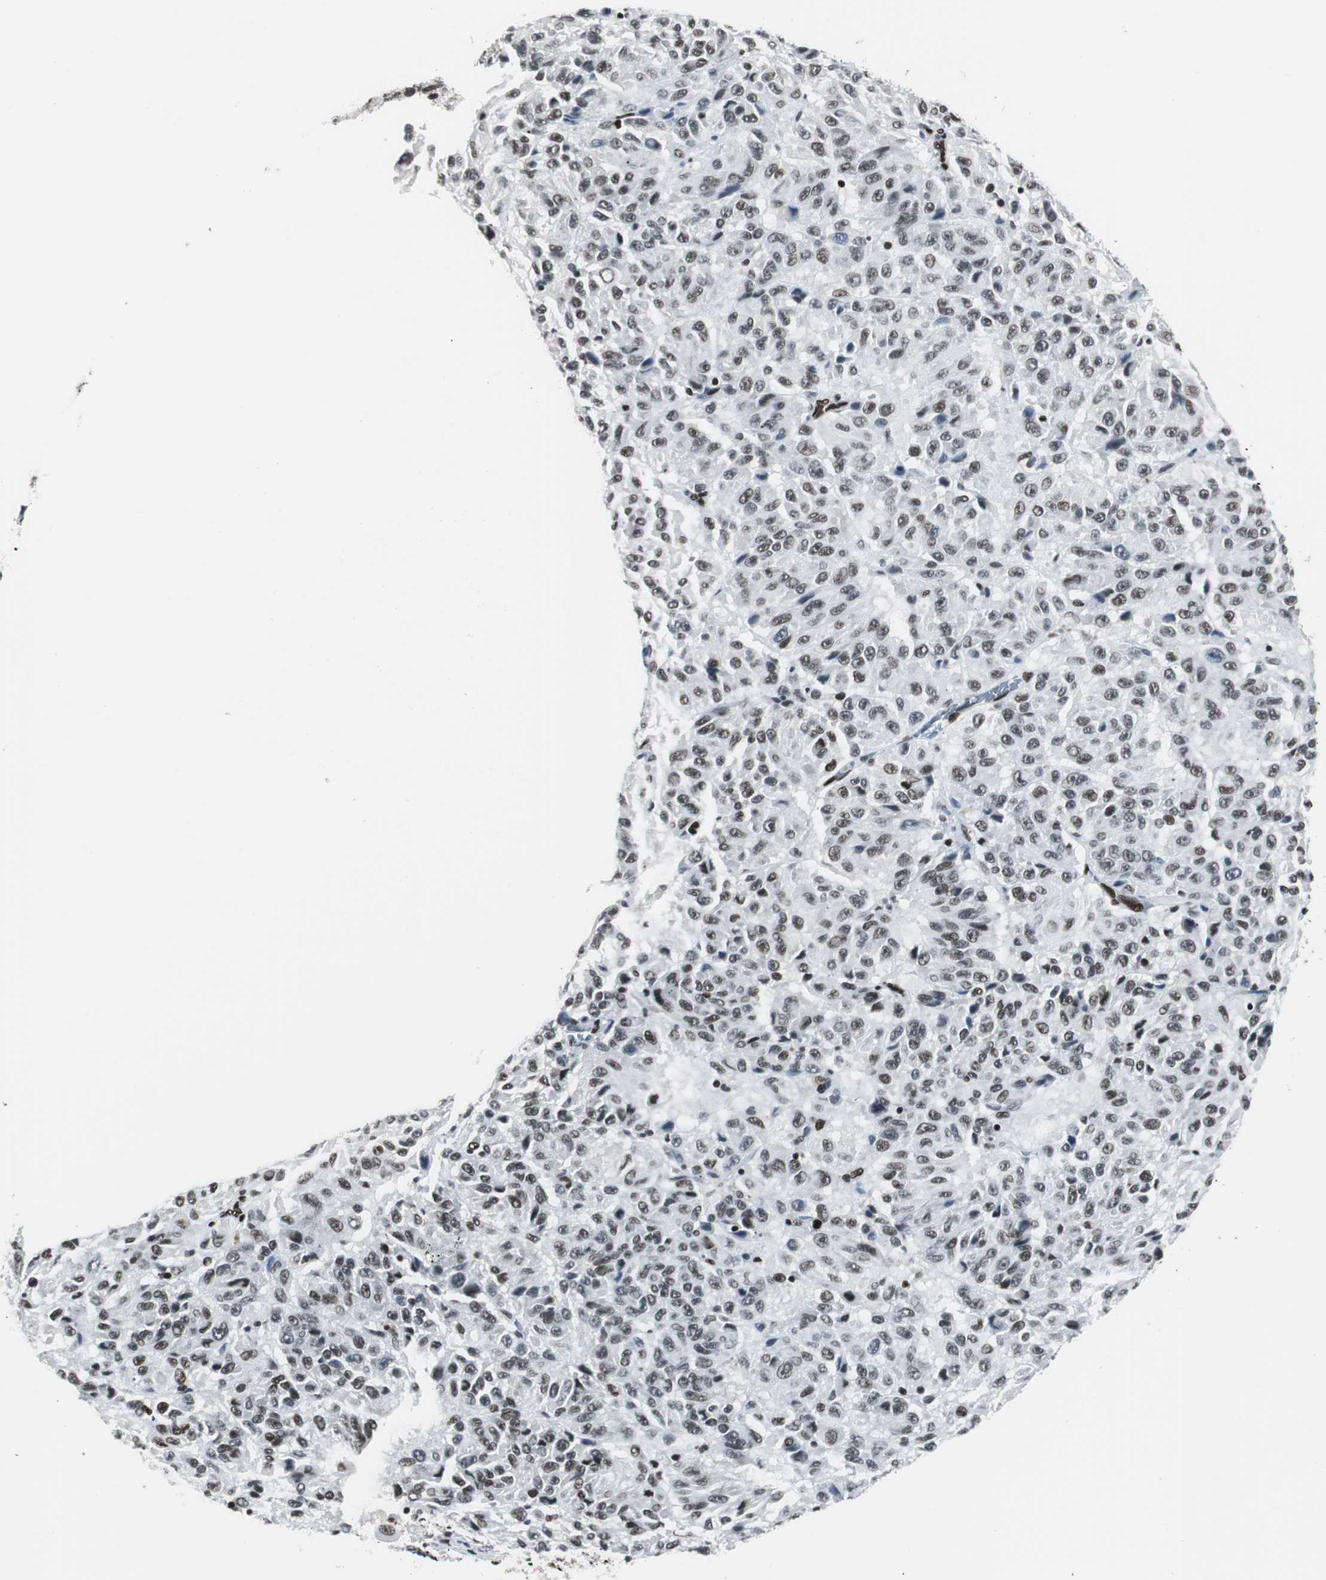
{"staining": {"intensity": "moderate", "quantity": ">75%", "location": "nuclear"}, "tissue": "melanoma", "cell_type": "Tumor cells", "image_type": "cancer", "snomed": [{"axis": "morphology", "description": "Malignant melanoma, Metastatic site"}, {"axis": "topography", "description": "Lung"}], "caption": "Immunohistochemical staining of human malignant melanoma (metastatic site) demonstrates medium levels of moderate nuclear protein positivity in about >75% of tumor cells.", "gene": "MEF2D", "patient": {"sex": "male", "age": 64}}